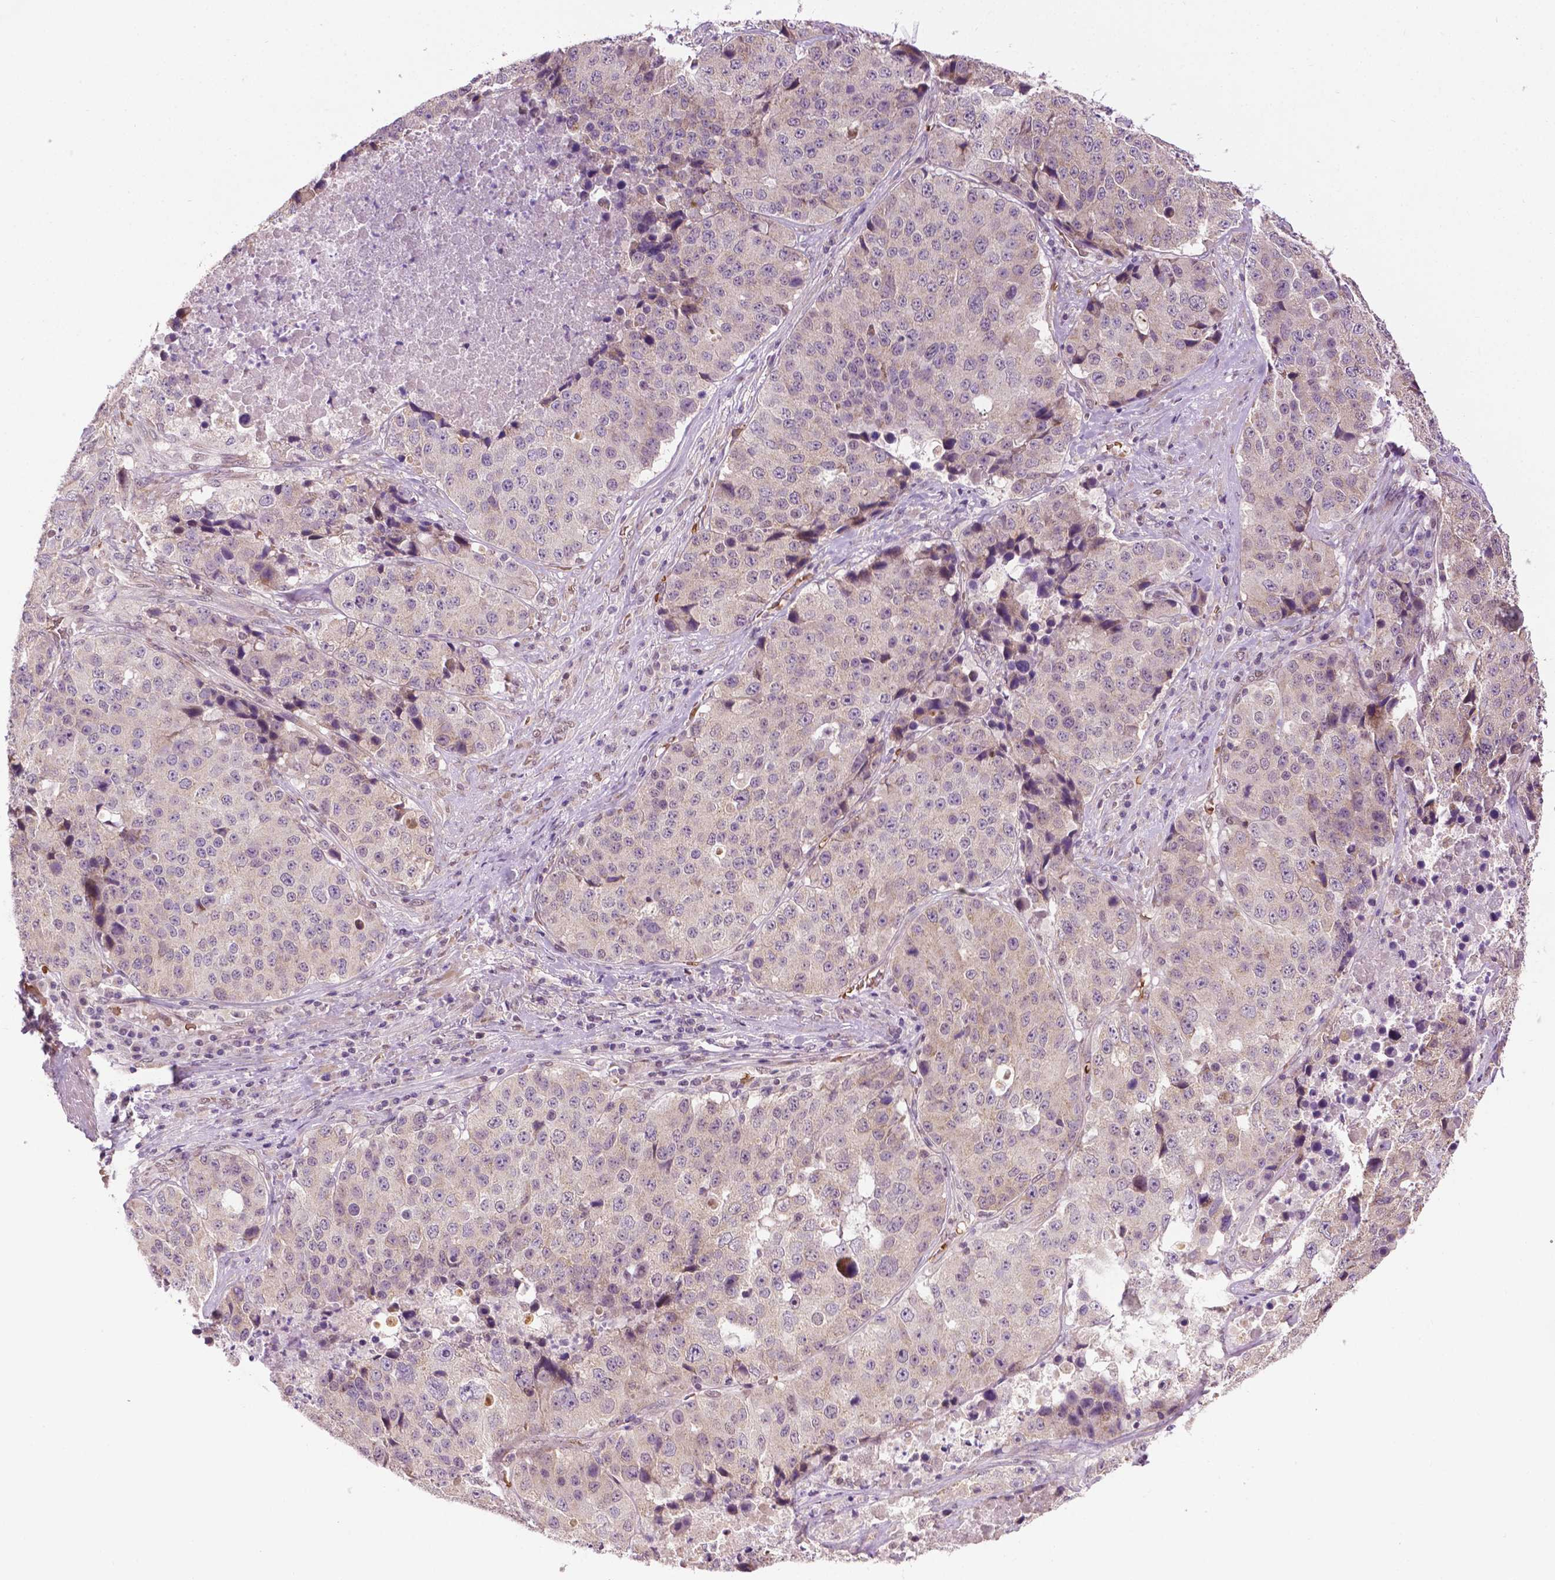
{"staining": {"intensity": "negative", "quantity": "none", "location": "none"}, "tissue": "stomach cancer", "cell_type": "Tumor cells", "image_type": "cancer", "snomed": [{"axis": "morphology", "description": "Adenocarcinoma, NOS"}, {"axis": "topography", "description": "Stomach"}], "caption": "Tumor cells show no significant protein expression in stomach cancer (adenocarcinoma).", "gene": "ZNF41", "patient": {"sex": "male", "age": 71}}